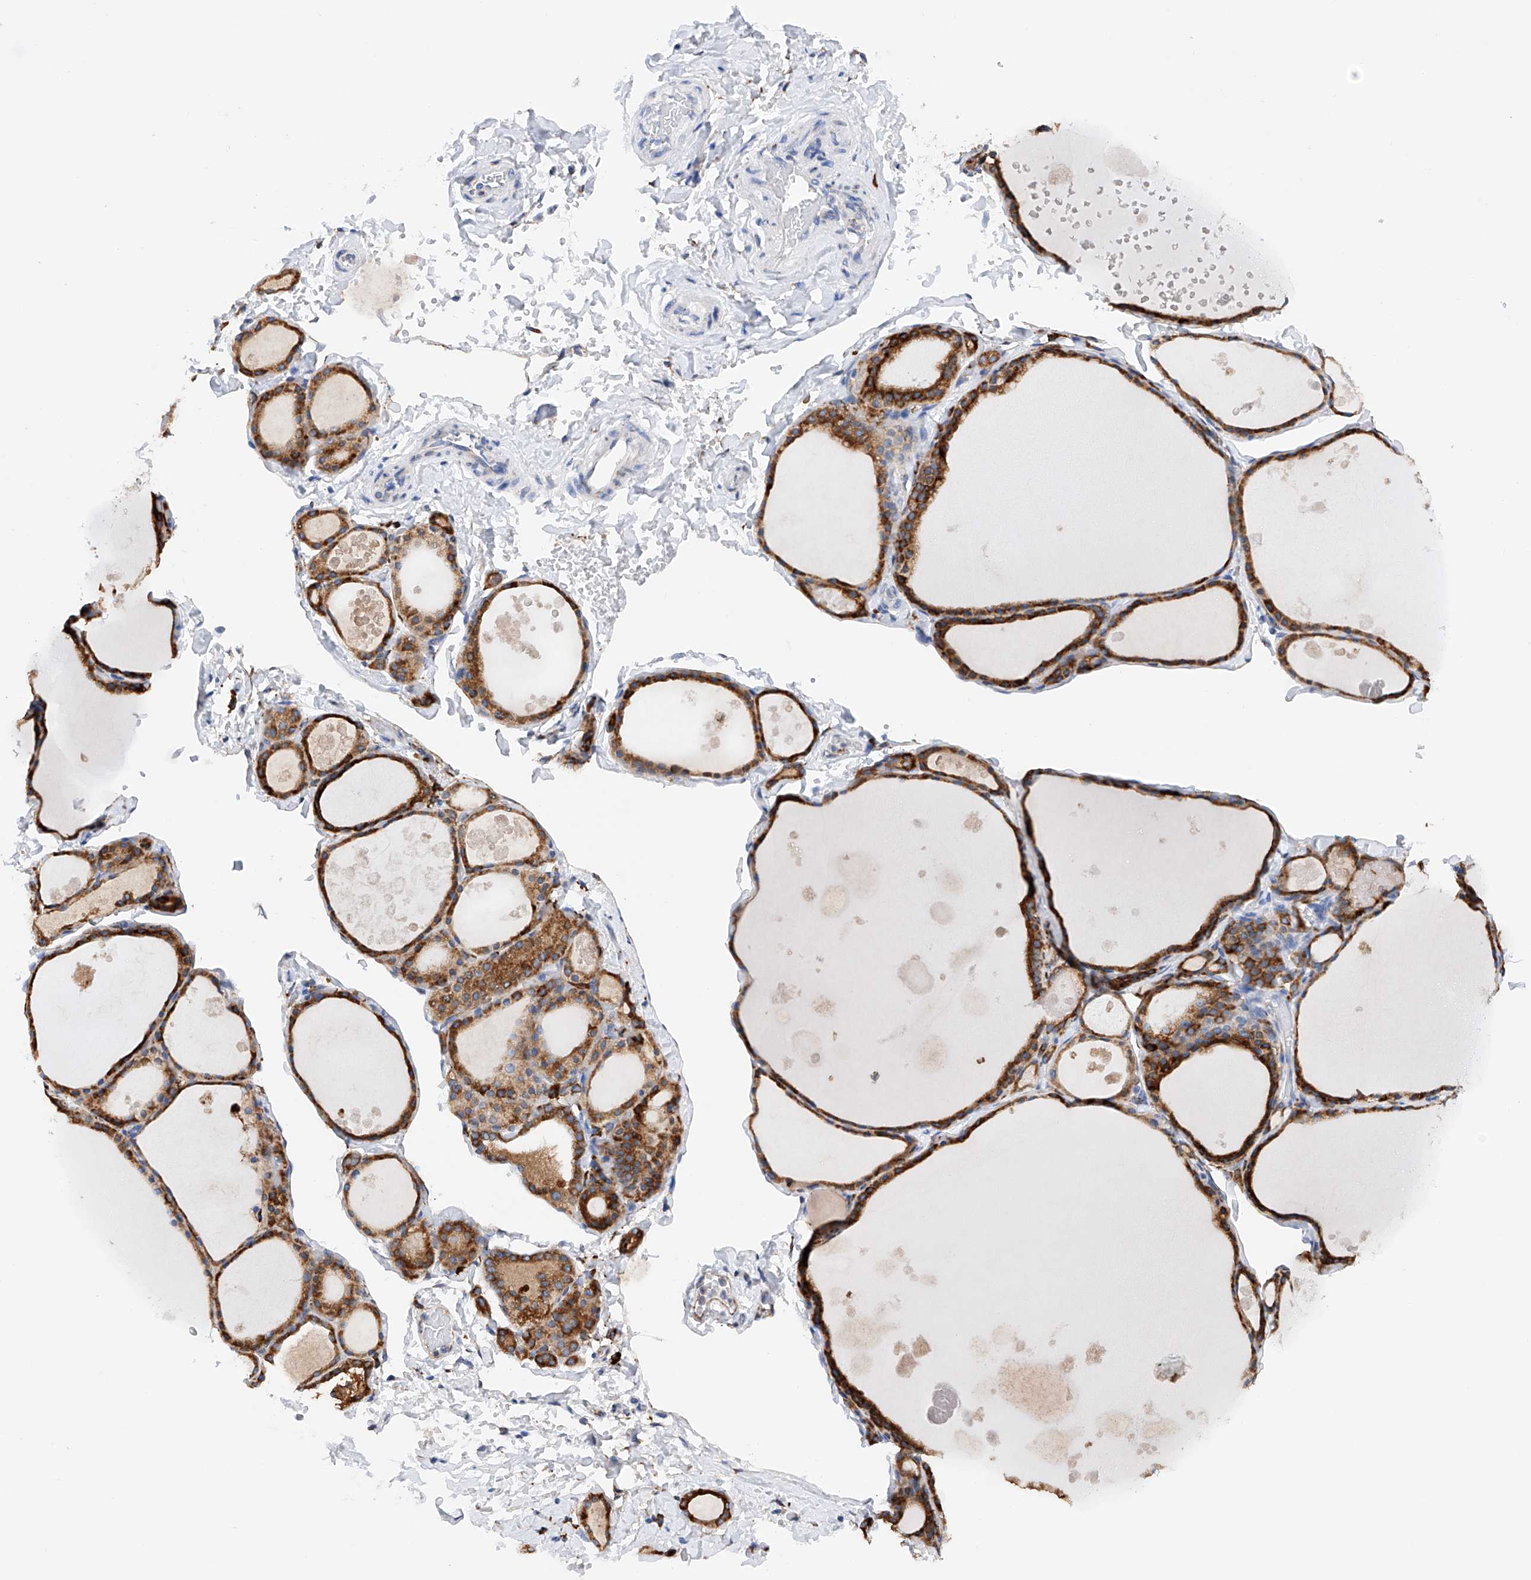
{"staining": {"intensity": "strong", "quantity": ">75%", "location": "cytoplasmic/membranous"}, "tissue": "thyroid gland", "cell_type": "Glandular cells", "image_type": "normal", "snomed": [{"axis": "morphology", "description": "Normal tissue, NOS"}, {"axis": "topography", "description": "Thyroid gland"}], "caption": "Immunohistochemical staining of benign human thyroid gland reveals >75% levels of strong cytoplasmic/membranous protein positivity in approximately >75% of glandular cells. The staining is performed using DAB brown chromogen to label protein expression. The nuclei are counter-stained blue using hematoxylin.", "gene": "PDIA5", "patient": {"sex": "male", "age": 56}}